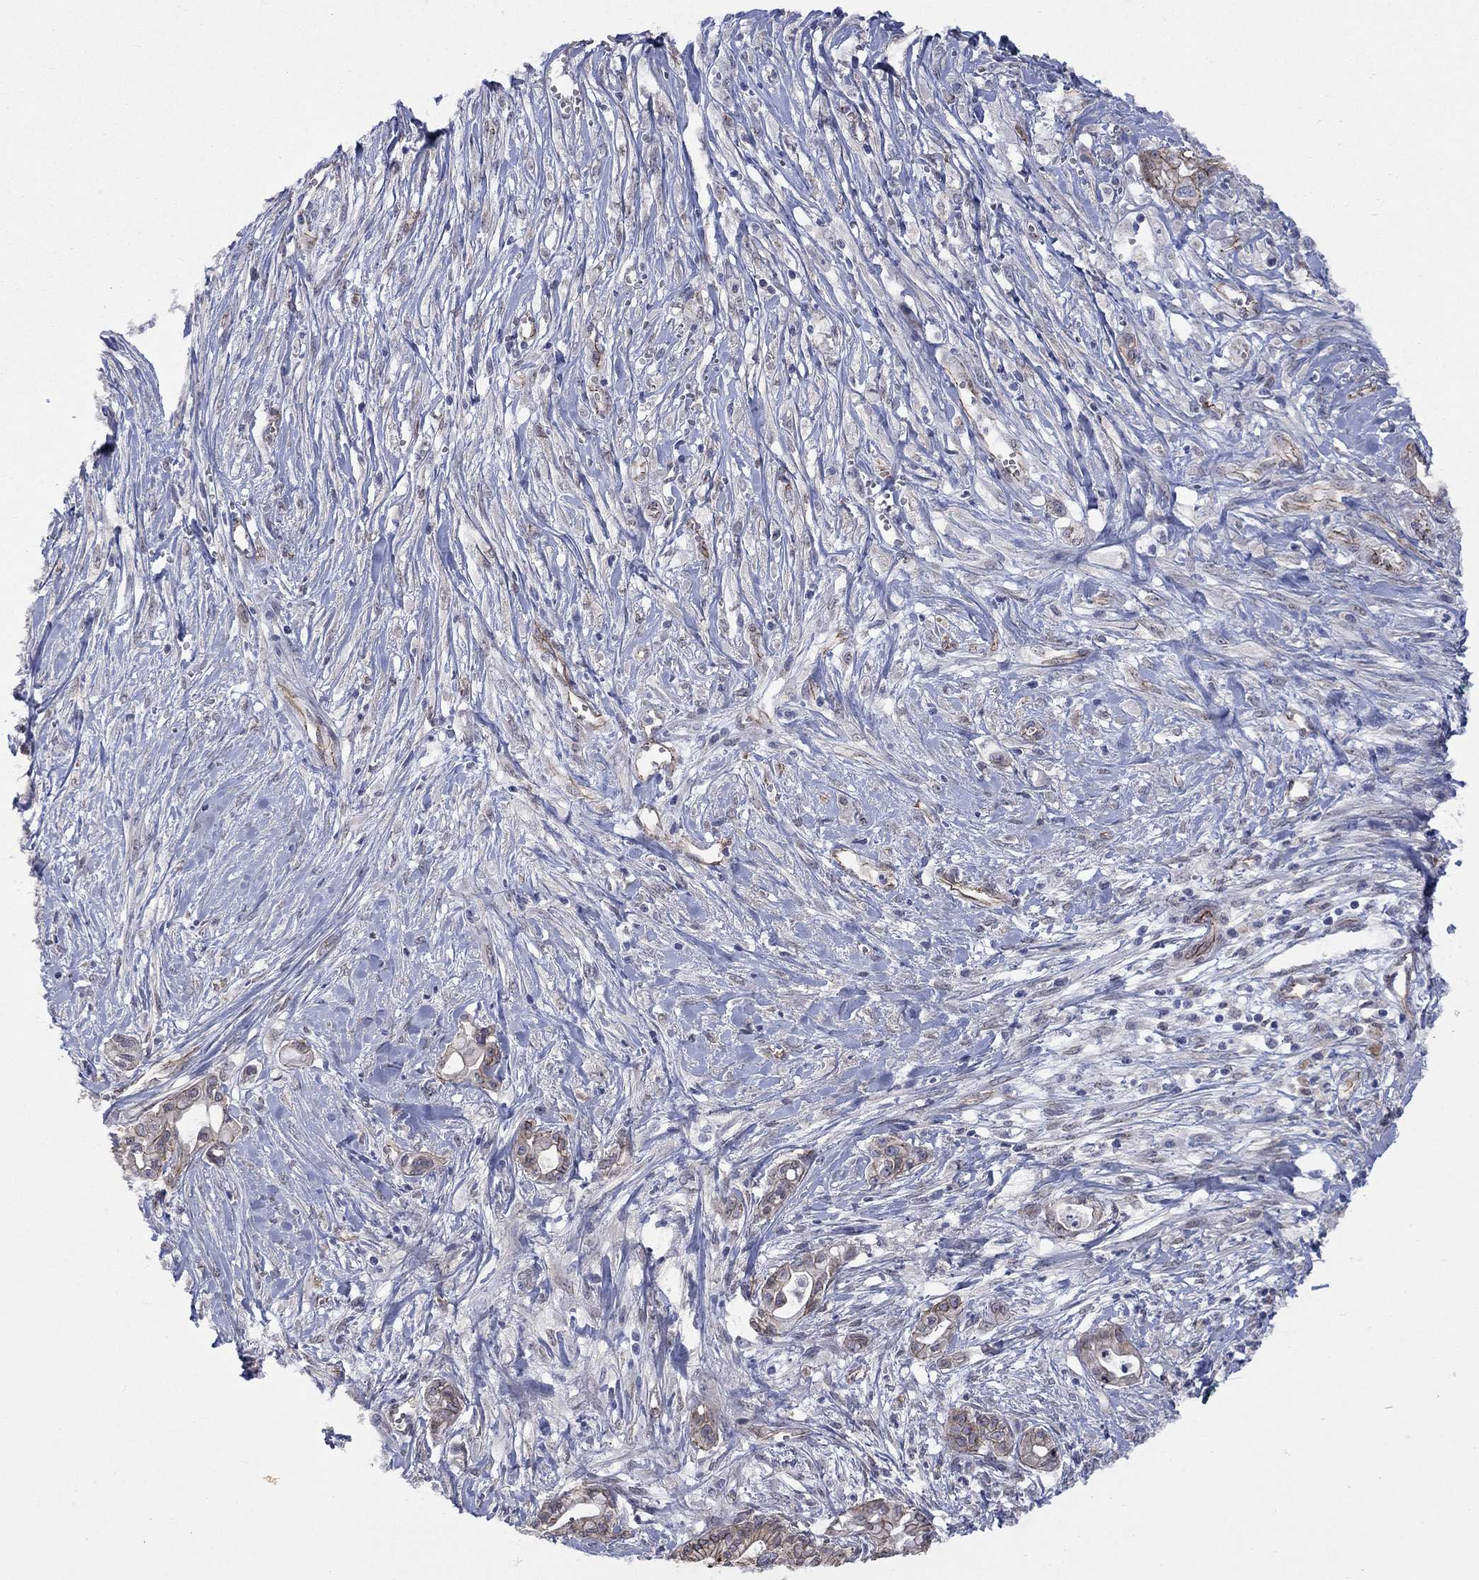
{"staining": {"intensity": "weak", "quantity": "25%-75%", "location": "cytoplasmic/membranous"}, "tissue": "pancreatic cancer", "cell_type": "Tumor cells", "image_type": "cancer", "snomed": [{"axis": "morphology", "description": "Adenocarcinoma, NOS"}, {"axis": "topography", "description": "Pancreas"}], "caption": "This micrograph demonstrates IHC staining of human pancreatic cancer (adenocarcinoma), with low weak cytoplasmic/membranous expression in approximately 25%-75% of tumor cells.", "gene": "EMC9", "patient": {"sex": "male", "age": 71}}